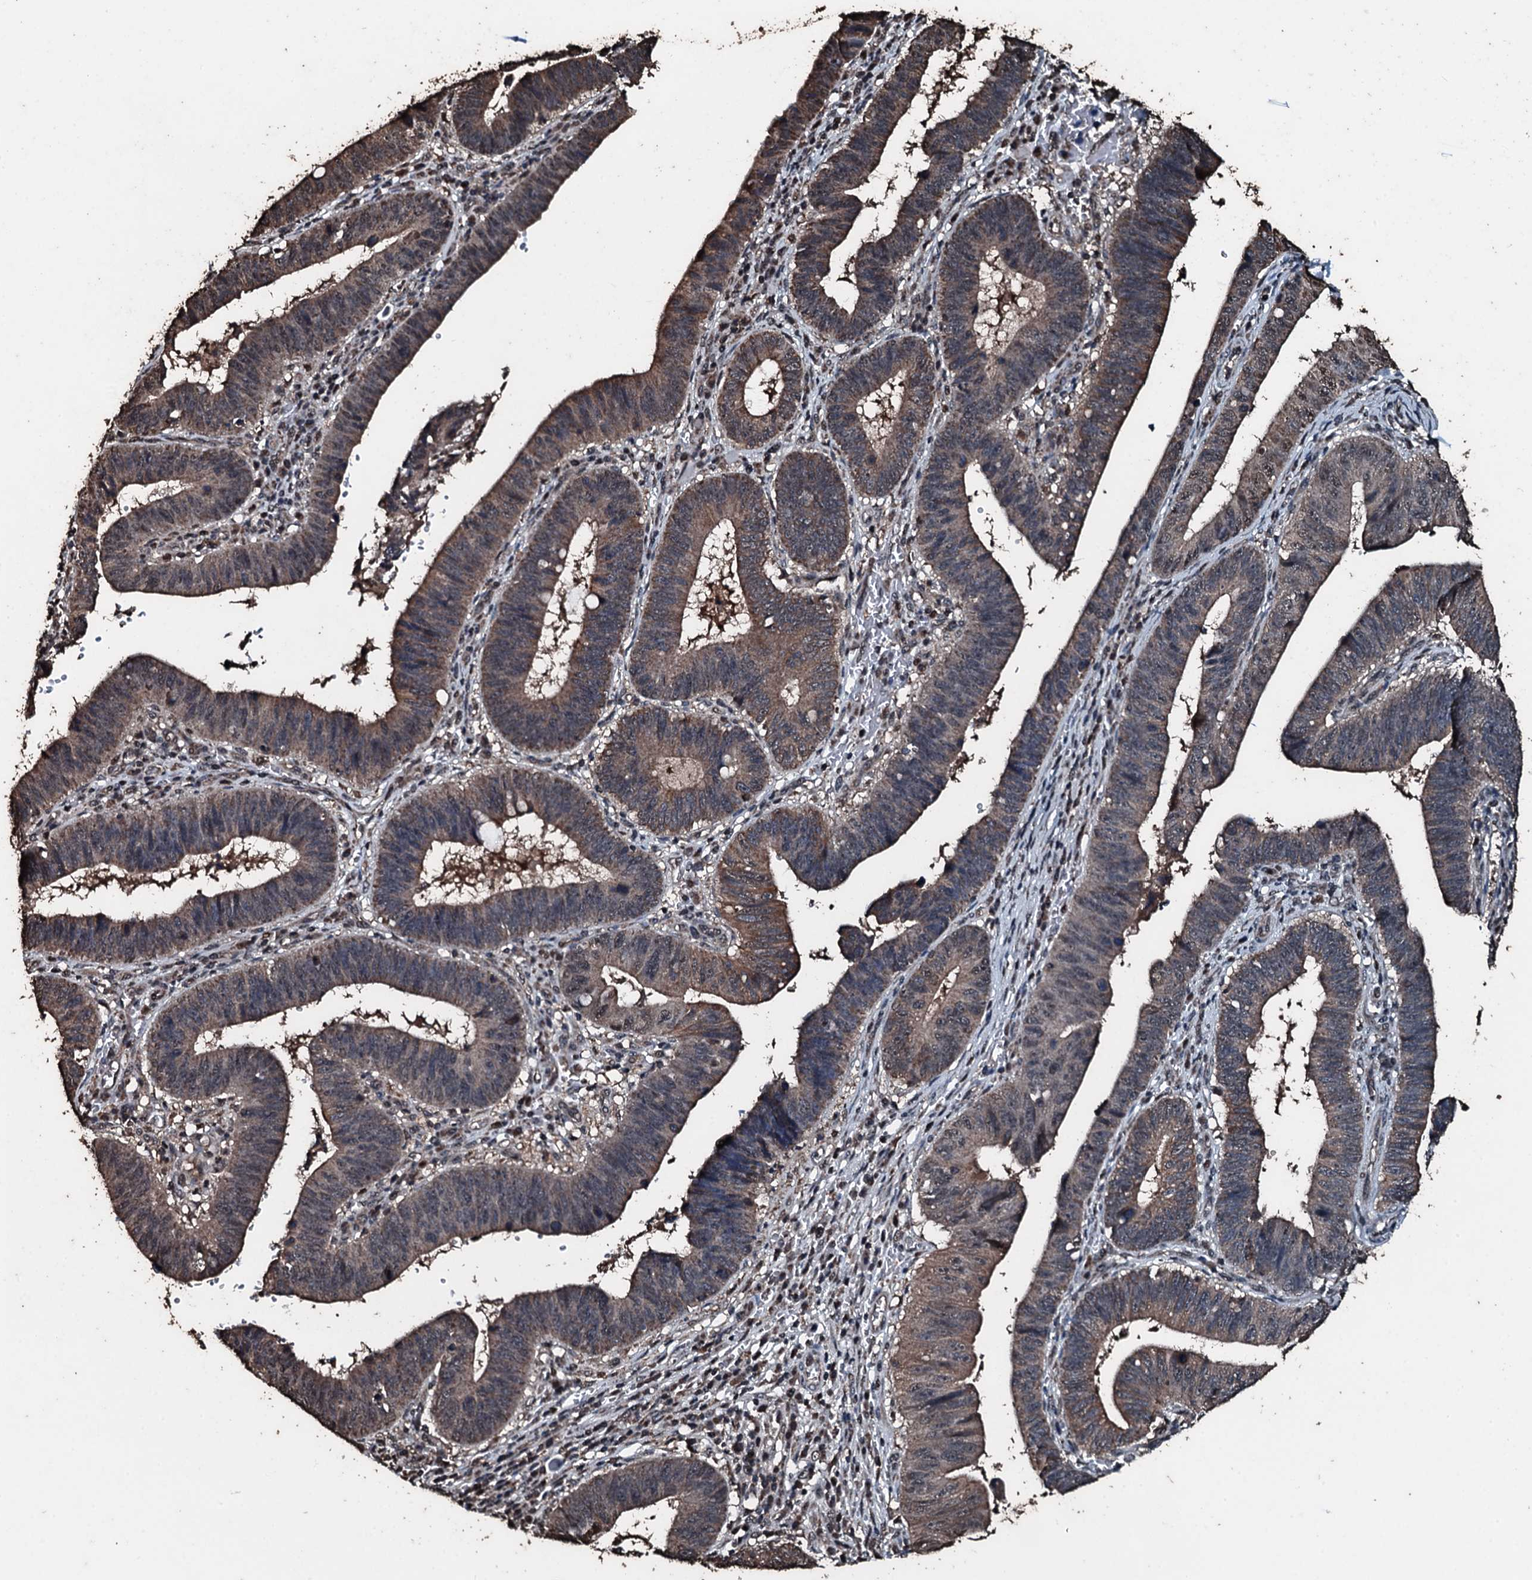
{"staining": {"intensity": "moderate", "quantity": ">75%", "location": "cytoplasmic/membranous"}, "tissue": "stomach cancer", "cell_type": "Tumor cells", "image_type": "cancer", "snomed": [{"axis": "morphology", "description": "Adenocarcinoma, NOS"}, {"axis": "topography", "description": "Stomach"}], "caption": "Immunohistochemical staining of human stomach adenocarcinoma demonstrates moderate cytoplasmic/membranous protein expression in about >75% of tumor cells. Nuclei are stained in blue.", "gene": "FAAP24", "patient": {"sex": "male", "age": 59}}